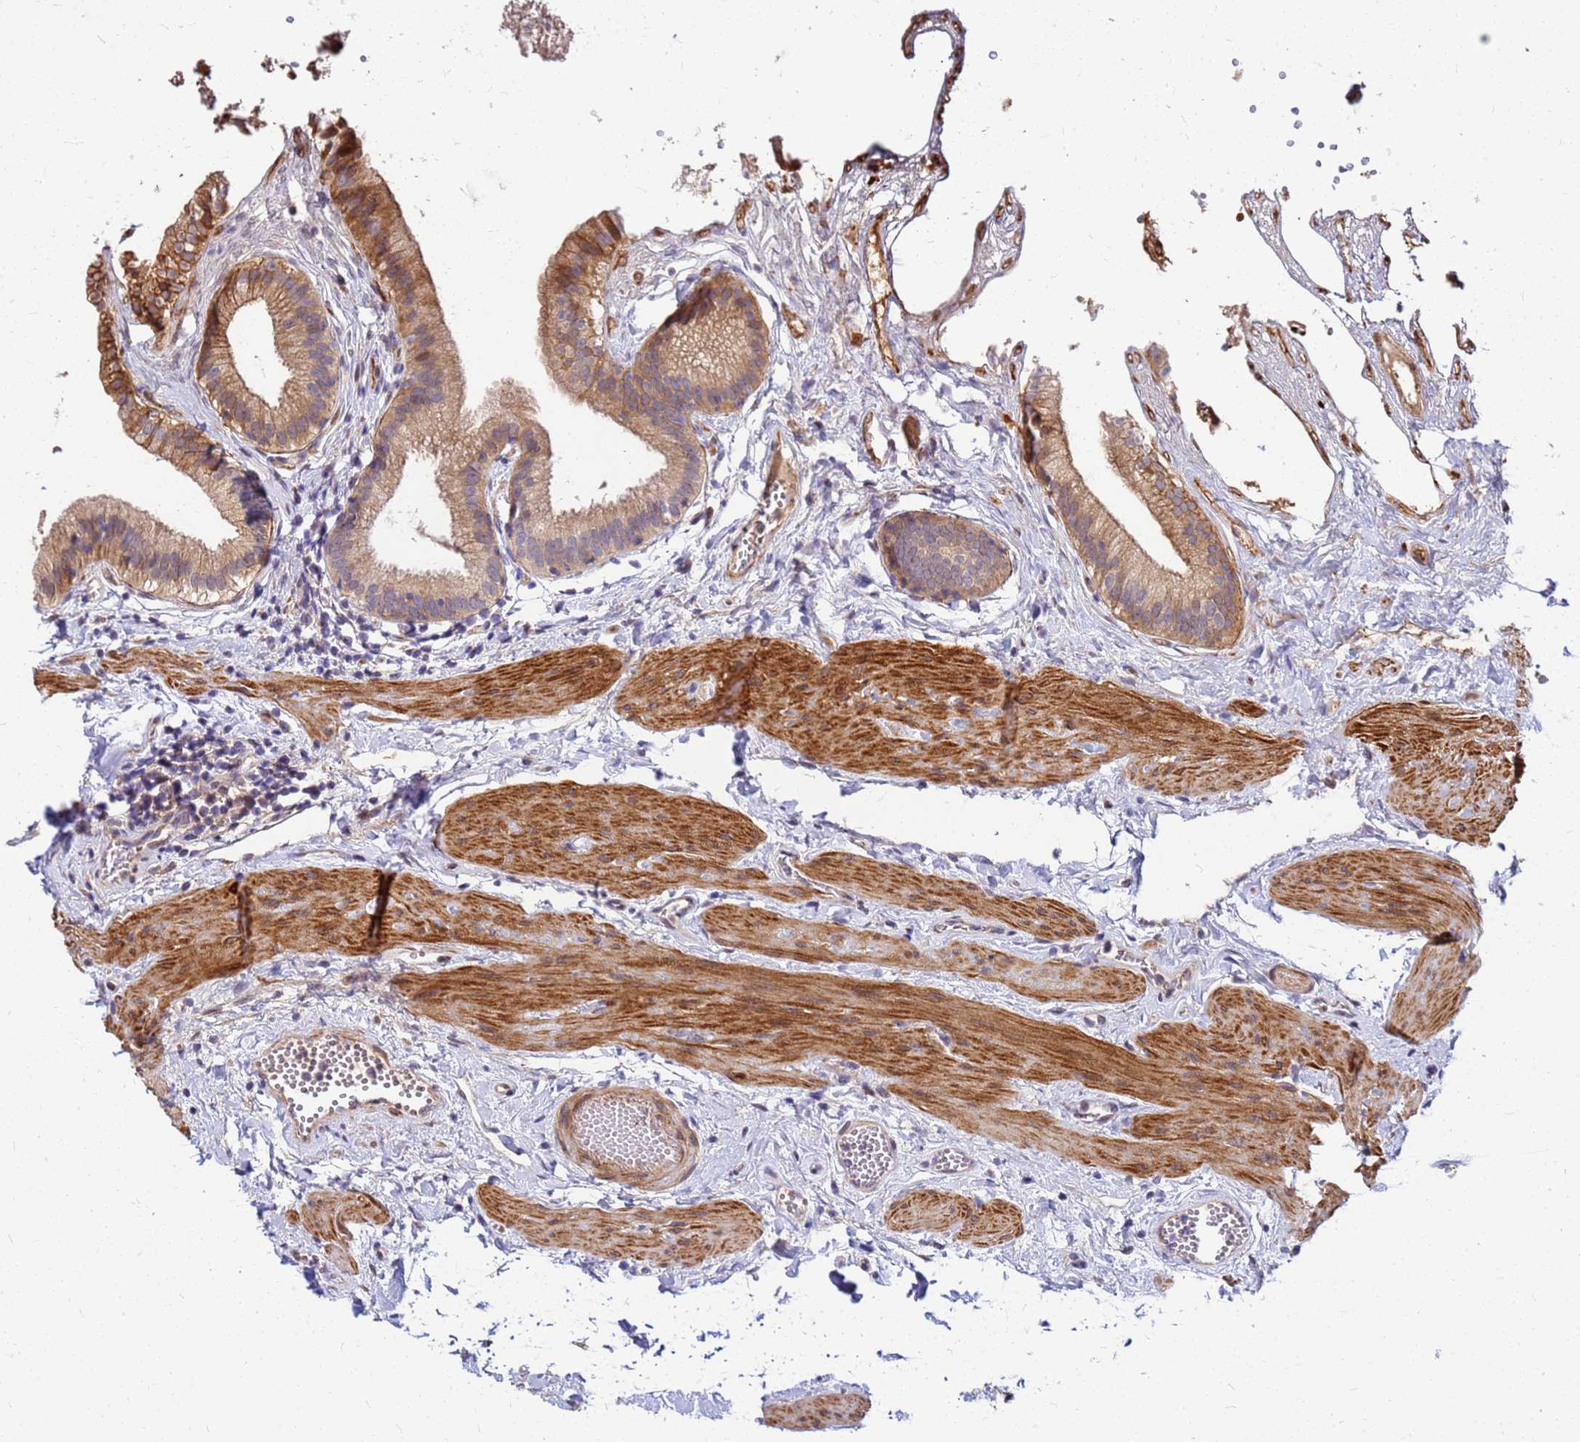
{"staining": {"intensity": "moderate", "quantity": ">75%", "location": "cytoplasmic/membranous"}, "tissue": "gallbladder", "cell_type": "Glandular cells", "image_type": "normal", "snomed": [{"axis": "morphology", "description": "Normal tissue, NOS"}, {"axis": "topography", "description": "Gallbladder"}], "caption": "Brown immunohistochemical staining in unremarkable human gallbladder exhibits moderate cytoplasmic/membranous expression in approximately >75% of glandular cells.", "gene": "DUS4L", "patient": {"sex": "female", "age": 54}}